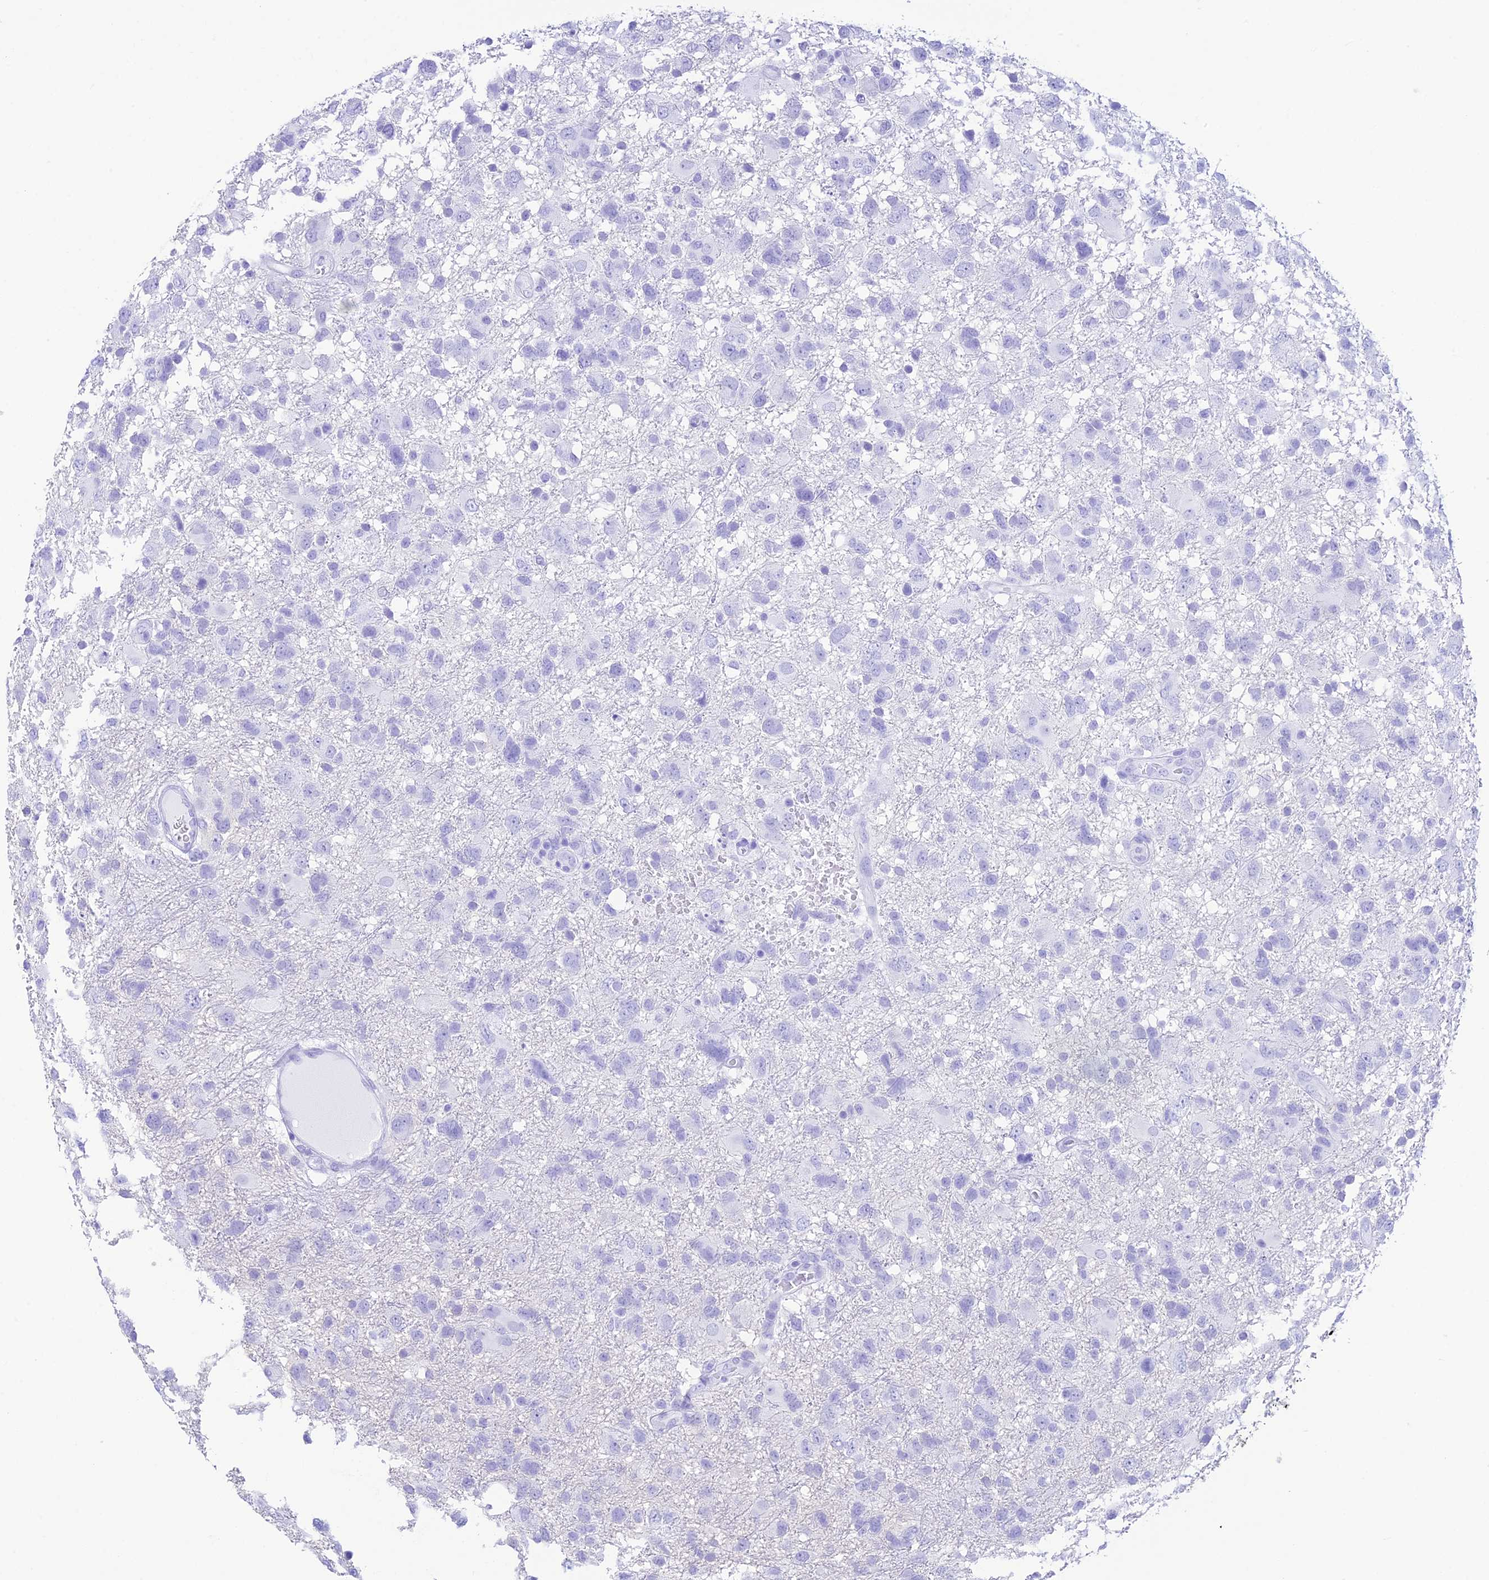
{"staining": {"intensity": "negative", "quantity": "none", "location": "none"}, "tissue": "glioma", "cell_type": "Tumor cells", "image_type": "cancer", "snomed": [{"axis": "morphology", "description": "Glioma, malignant, High grade"}, {"axis": "topography", "description": "Brain"}], "caption": "Immunohistochemistry (IHC) histopathology image of neoplastic tissue: glioma stained with DAB exhibits no significant protein expression in tumor cells. Brightfield microscopy of immunohistochemistry stained with DAB (brown) and hematoxylin (blue), captured at high magnification.", "gene": "ST8SIA5", "patient": {"sex": "male", "age": 61}}